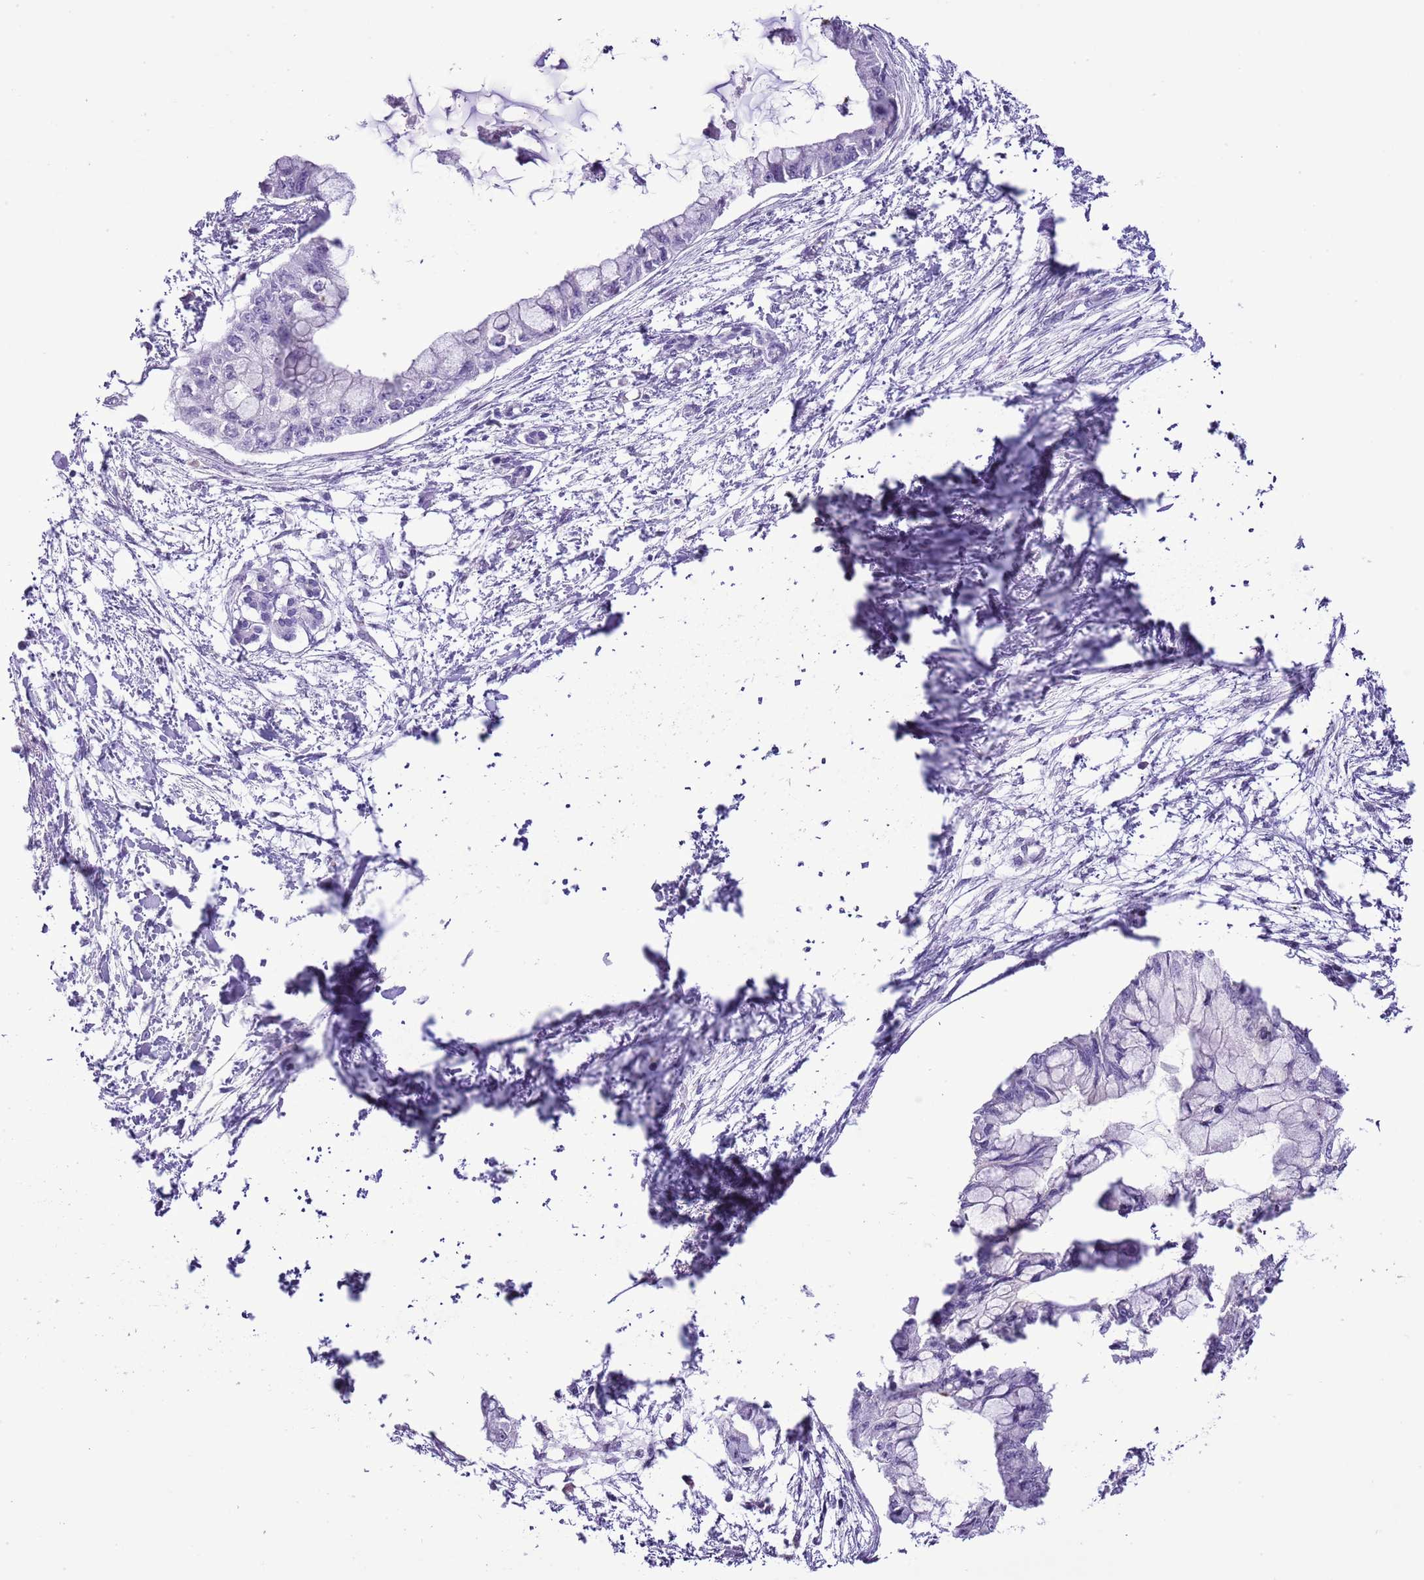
{"staining": {"intensity": "negative", "quantity": "none", "location": "none"}, "tissue": "pancreatic cancer", "cell_type": "Tumor cells", "image_type": "cancer", "snomed": [{"axis": "morphology", "description": "Adenocarcinoma, NOS"}, {"axis": "topography", "description": "Pancreas"}], "caption": "Protein analysis of pancreatic cancer shows no significant staining in tumor cells.", "gene": "SLC23A1", "patient": {"sex": "male", "age": 48}}